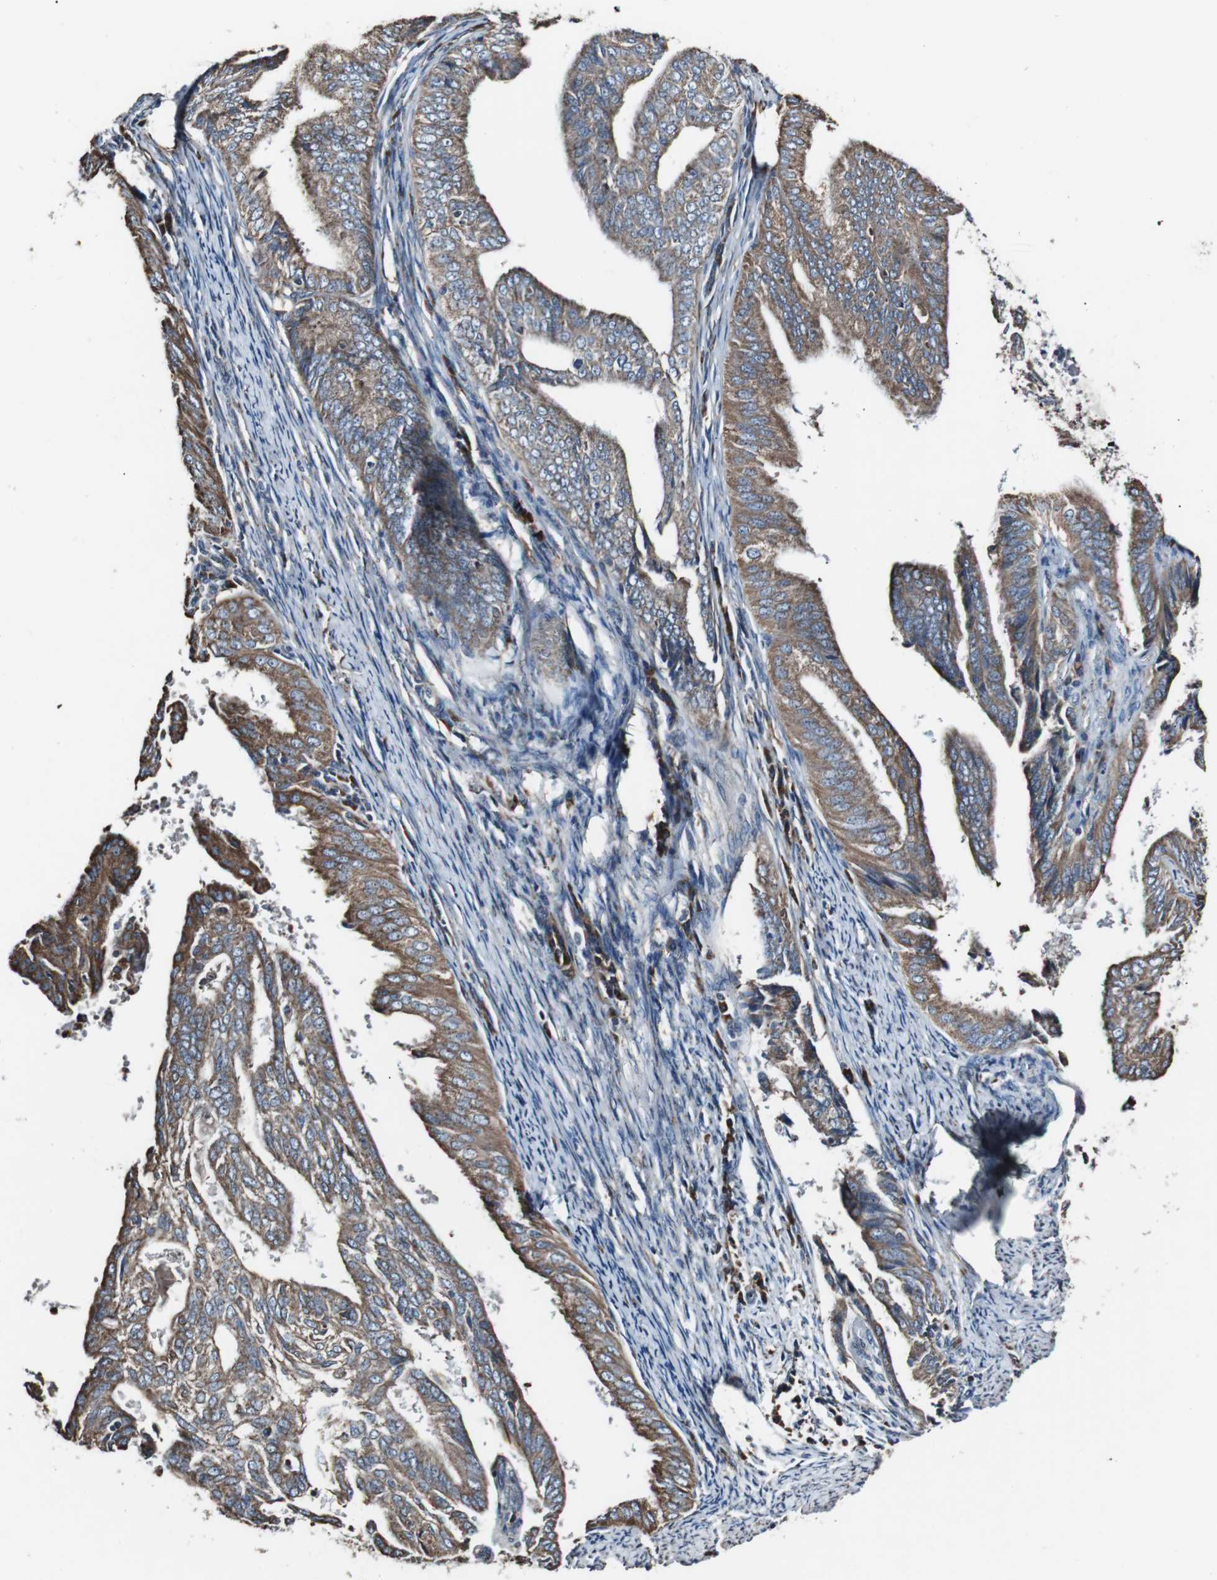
{"staining": {"intensity": "moderate", "quantity": ">75%", "location": "cytoplasmic/membranous"}, "tissue": "endometrial cancer", "cell_type": "Tumor cells", "image_type": "cancer", "snomed": [{"axis": "morphology", "description": "Adenocarcinoma, NOS"}, {"axis": "topography", "description": "Endometrium"}], "caption": "Protein analysis of endometrial cancer (adenocarcinoma) tissue exhibits moderate cytoplasmic/membranous expression in about >75% of tumor cells.", "gene": "CISD2", "patient": {"sex": "female", "age": 58}}